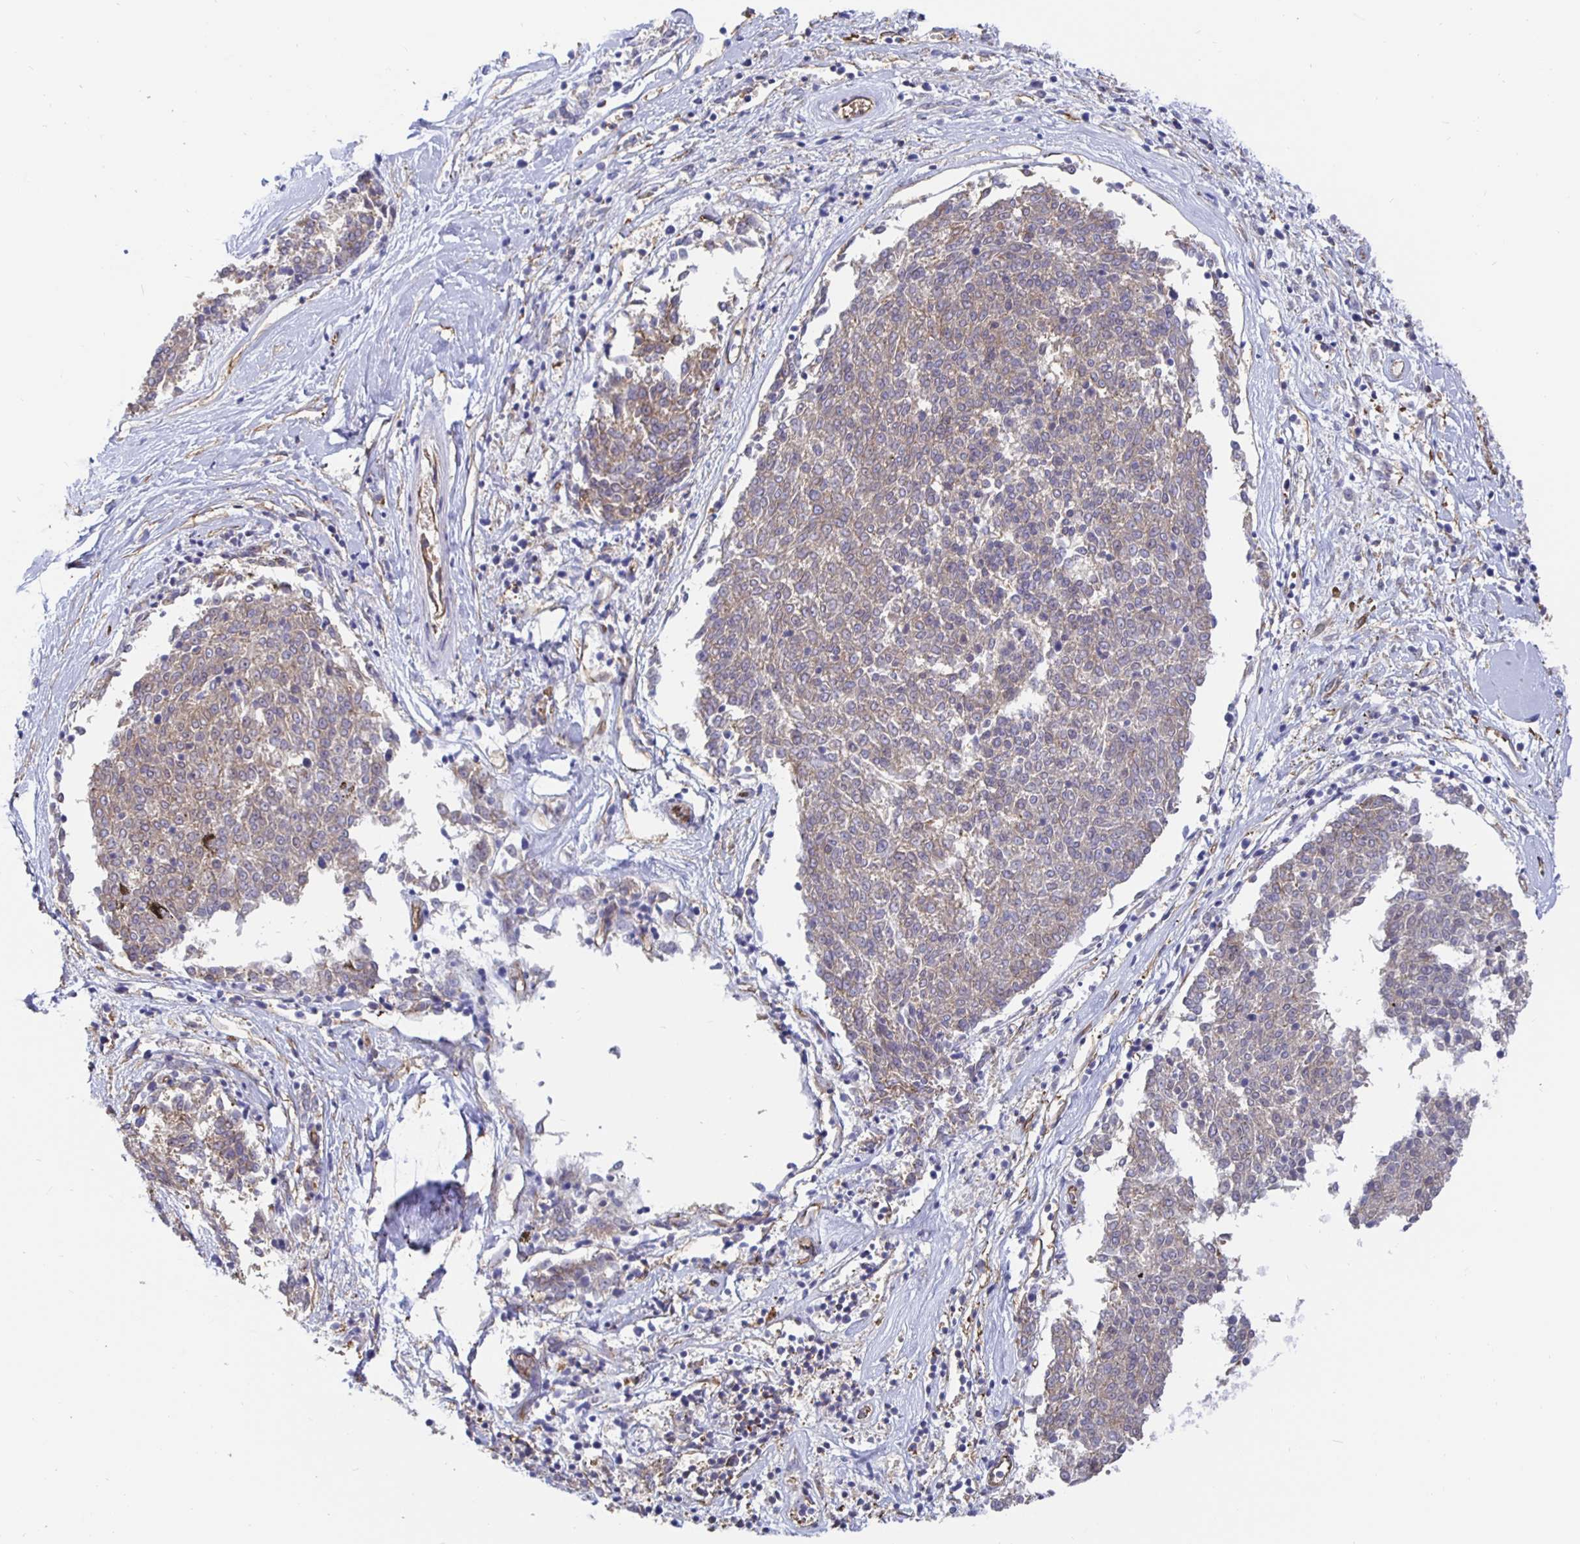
{"staining": {"intensity": "weak", "quantity": "25%-75%", "location": "cytoplasmic/membranous"}, "tissue": "melanoma", "cell_type": "Tumor cells", "image_type": "cancer", "snomed": [{"axis": "morphology", "description": "Malignant melanoma, NOS"}, {"axis": "topography", "description": "Skin"}], "caption": "An immunohistochemistry photomicrograph of neoplastic tissue is shown. Protein staining in brown shows weak cytoplasmic/membranous positivity in malignant melanoma within tumor cells.", "gene": "ARHGEF39", "patient": {"sex": "female", "age": 72}}